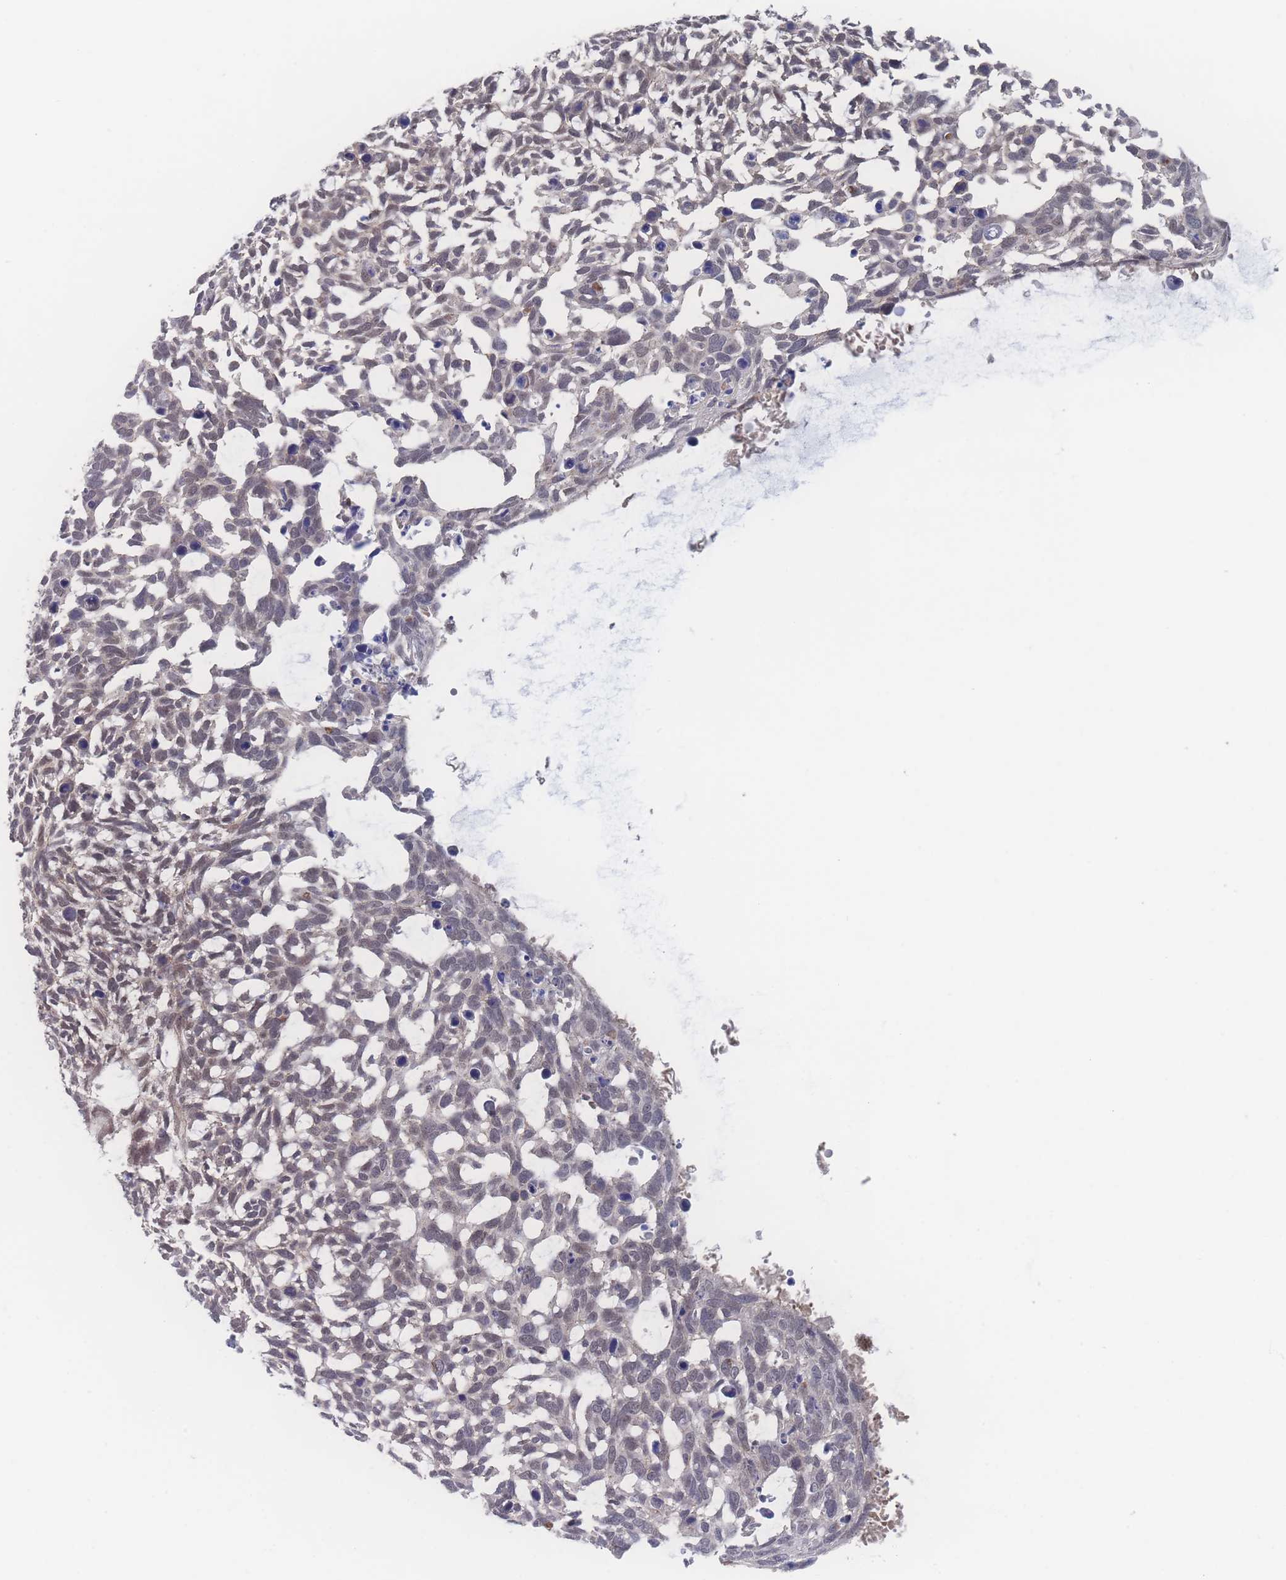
{"staining": {"intensity": "weak", "quantity": "25%-75%", "location": "cytoplasmic/membranous,nuclear"}, "tissue": "skin cancer", "cell_type": "Tumor cells", "image_type": "cancer", "snomed": [{"axis": "morphology", "description": "Basal cell carcinoma"}, {"axis": "topography", "description": "Skin"}], "caption": "IHC (DAB (3,3'-diaminobenzidine)) staining of skin cancer exhibits weak cytoplasmic/membranous and nuclear protein positivity in approximately 25%-75% of tumor cells. Using DAB (3,3'-diaminobenzidine) (brown) and hematoxylin (blue) stains, captured at high magnification using brightfield microscopy.", "gene": "NBEAL1", "patient": {"sex": "male", "age": 88}}